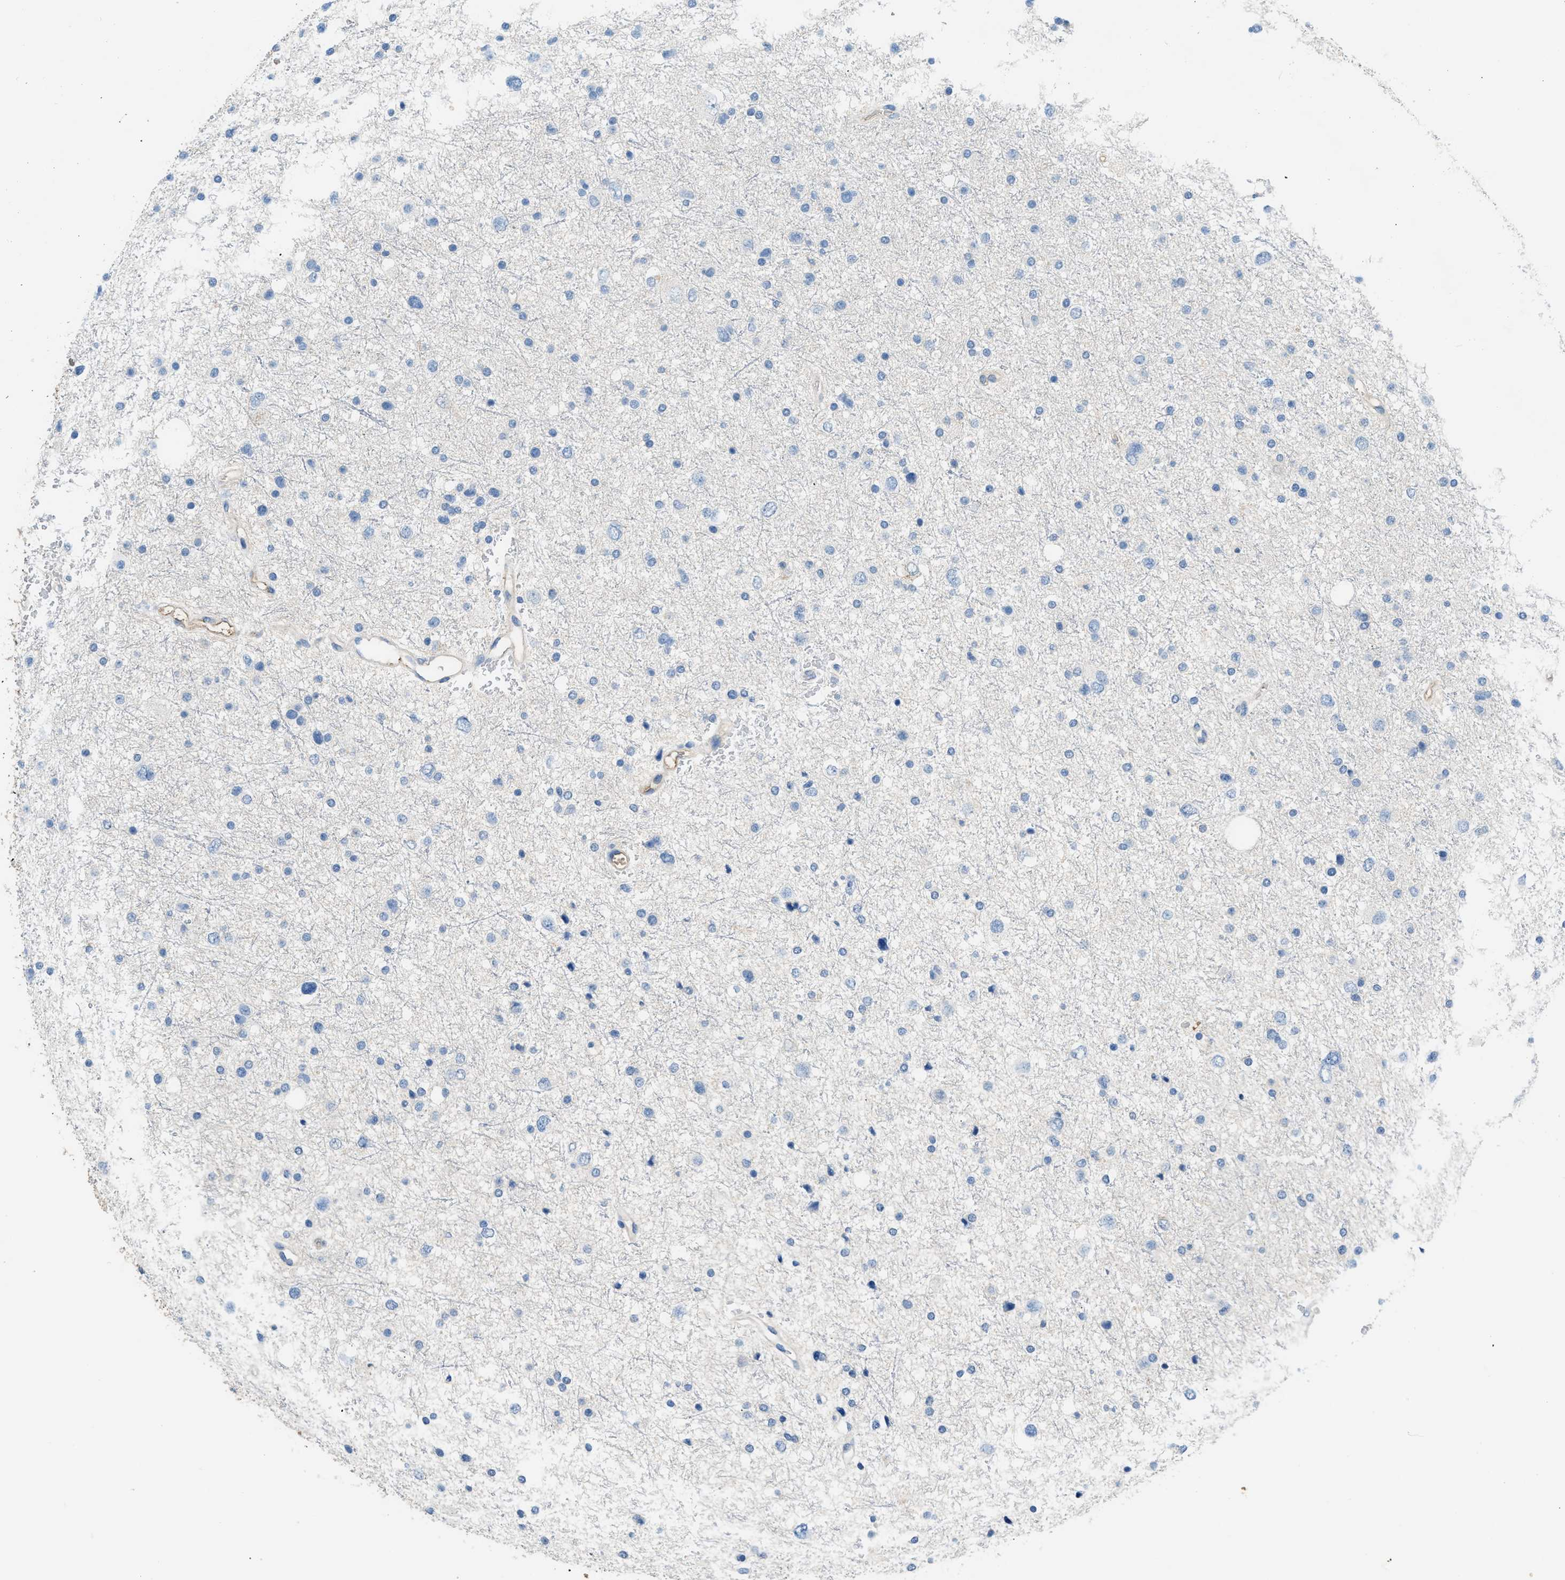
{"staining": {"intensity": "negative", "quantity": "none", "location": "none"}, "tissue": "glioma", "cell_type": "Tumor cells", "image_type": "cancer", "snomed": [{"axis": "morphology", "description": "Glioma, malignant, Low grade"}, {"axis": "topography", "description": "Brain"}], "caption": "Immunohistochemistry (IHC) histopathology image of malignant glioma (low-grade) stained for a protein (brown), which exhibits no positivity in tumor cells.", "gene": "STC1", "patient": {"sex": "female", "age": 37}}